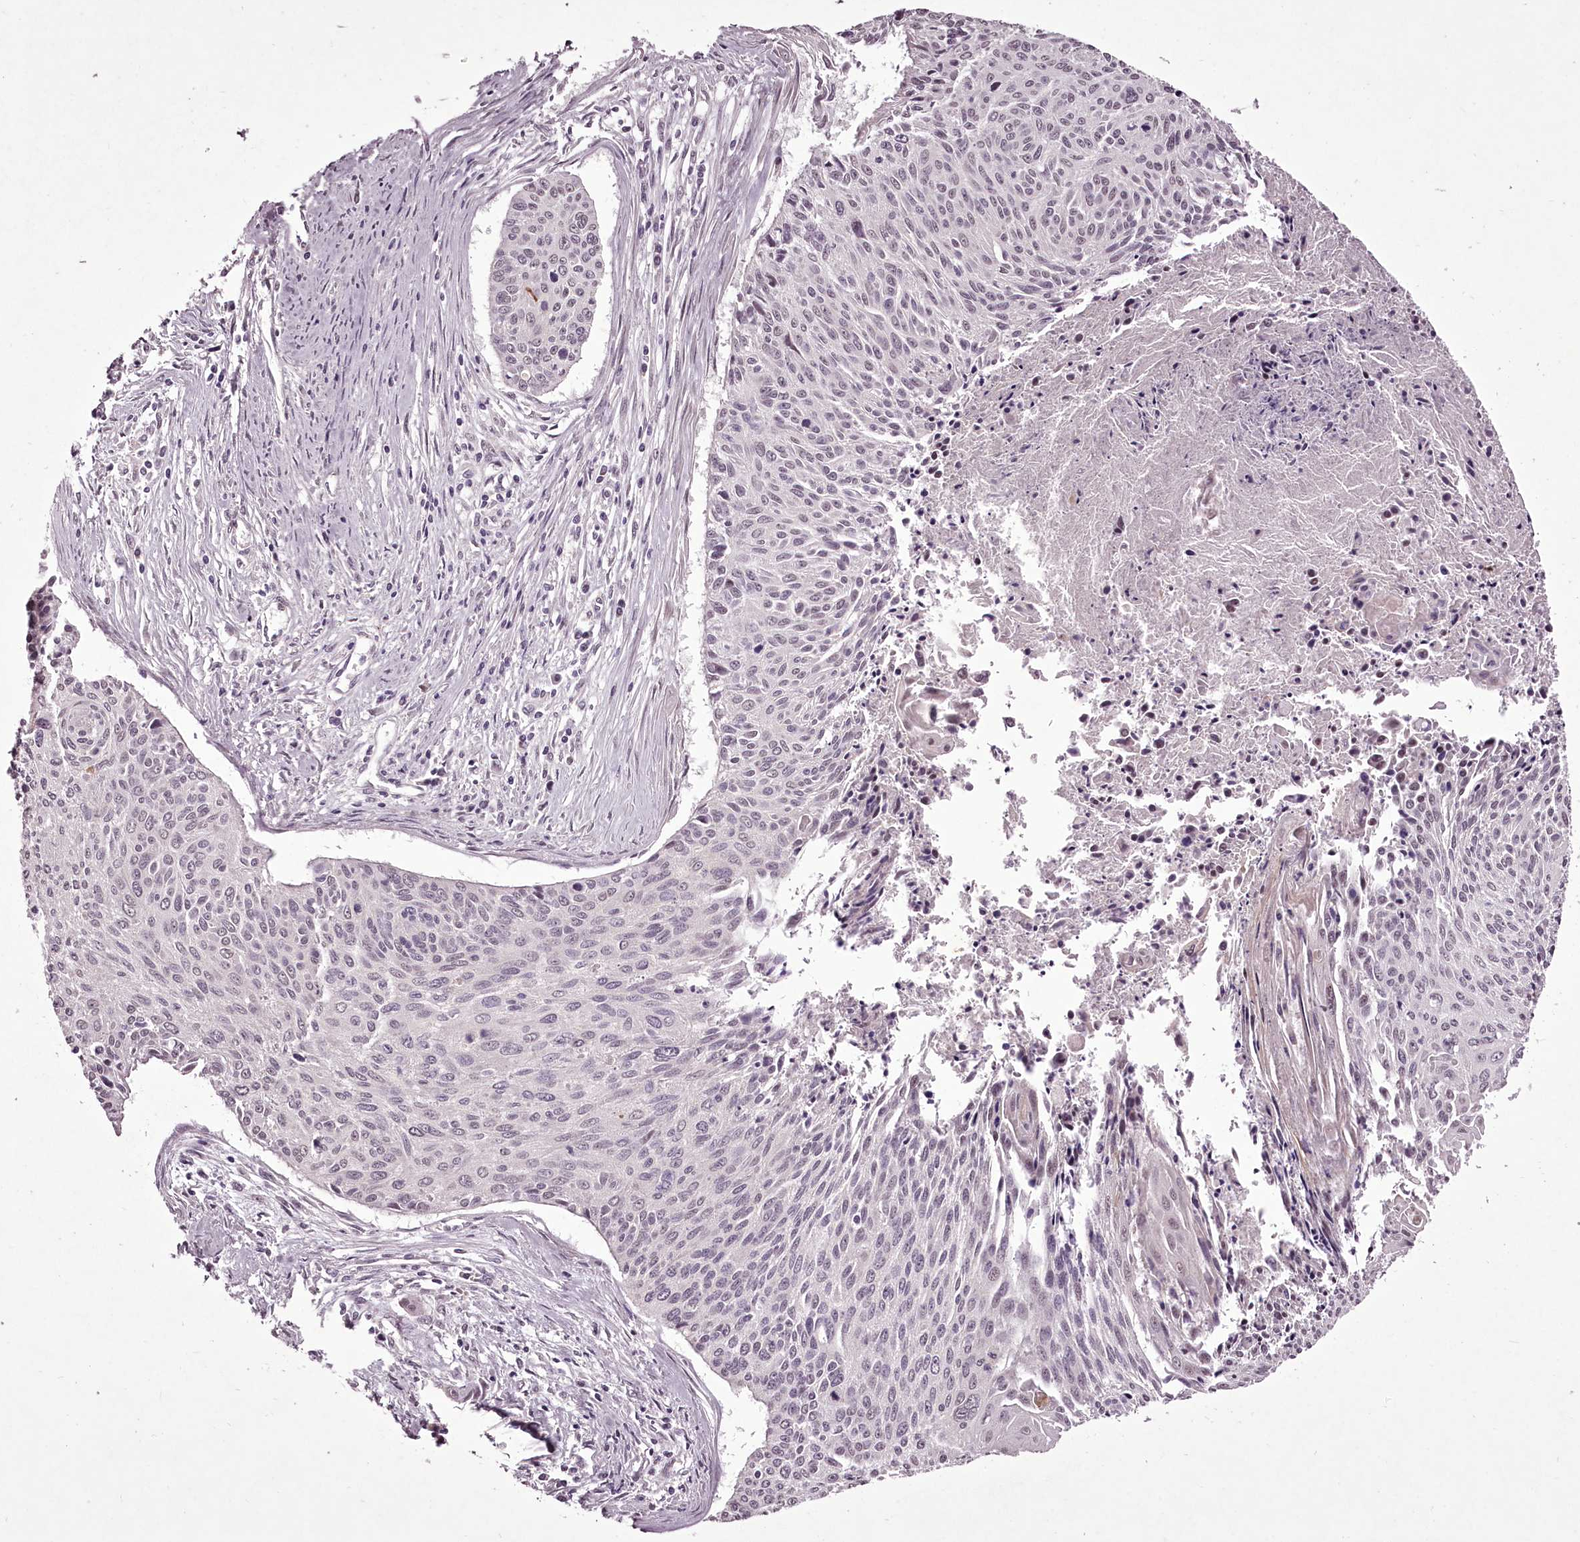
{"staining": {"intensity": "negative", "quantity": "none", "location": "none"}, "tissue": "cervical cancer", "cell_type": "Tumor cells", "image_type": "cancer", "snomed": [{"axis": "morphology", "description": "Squamous cell carcinoma, NOS"}, {"axis": "topography", "description": "Cervix"}], "caption": "The image exhibits no staining of tumor cells in squamous cell carcinoma (cervical).", "gene": "C1orf56", "patient": {"sex": "female", "age": 55}}